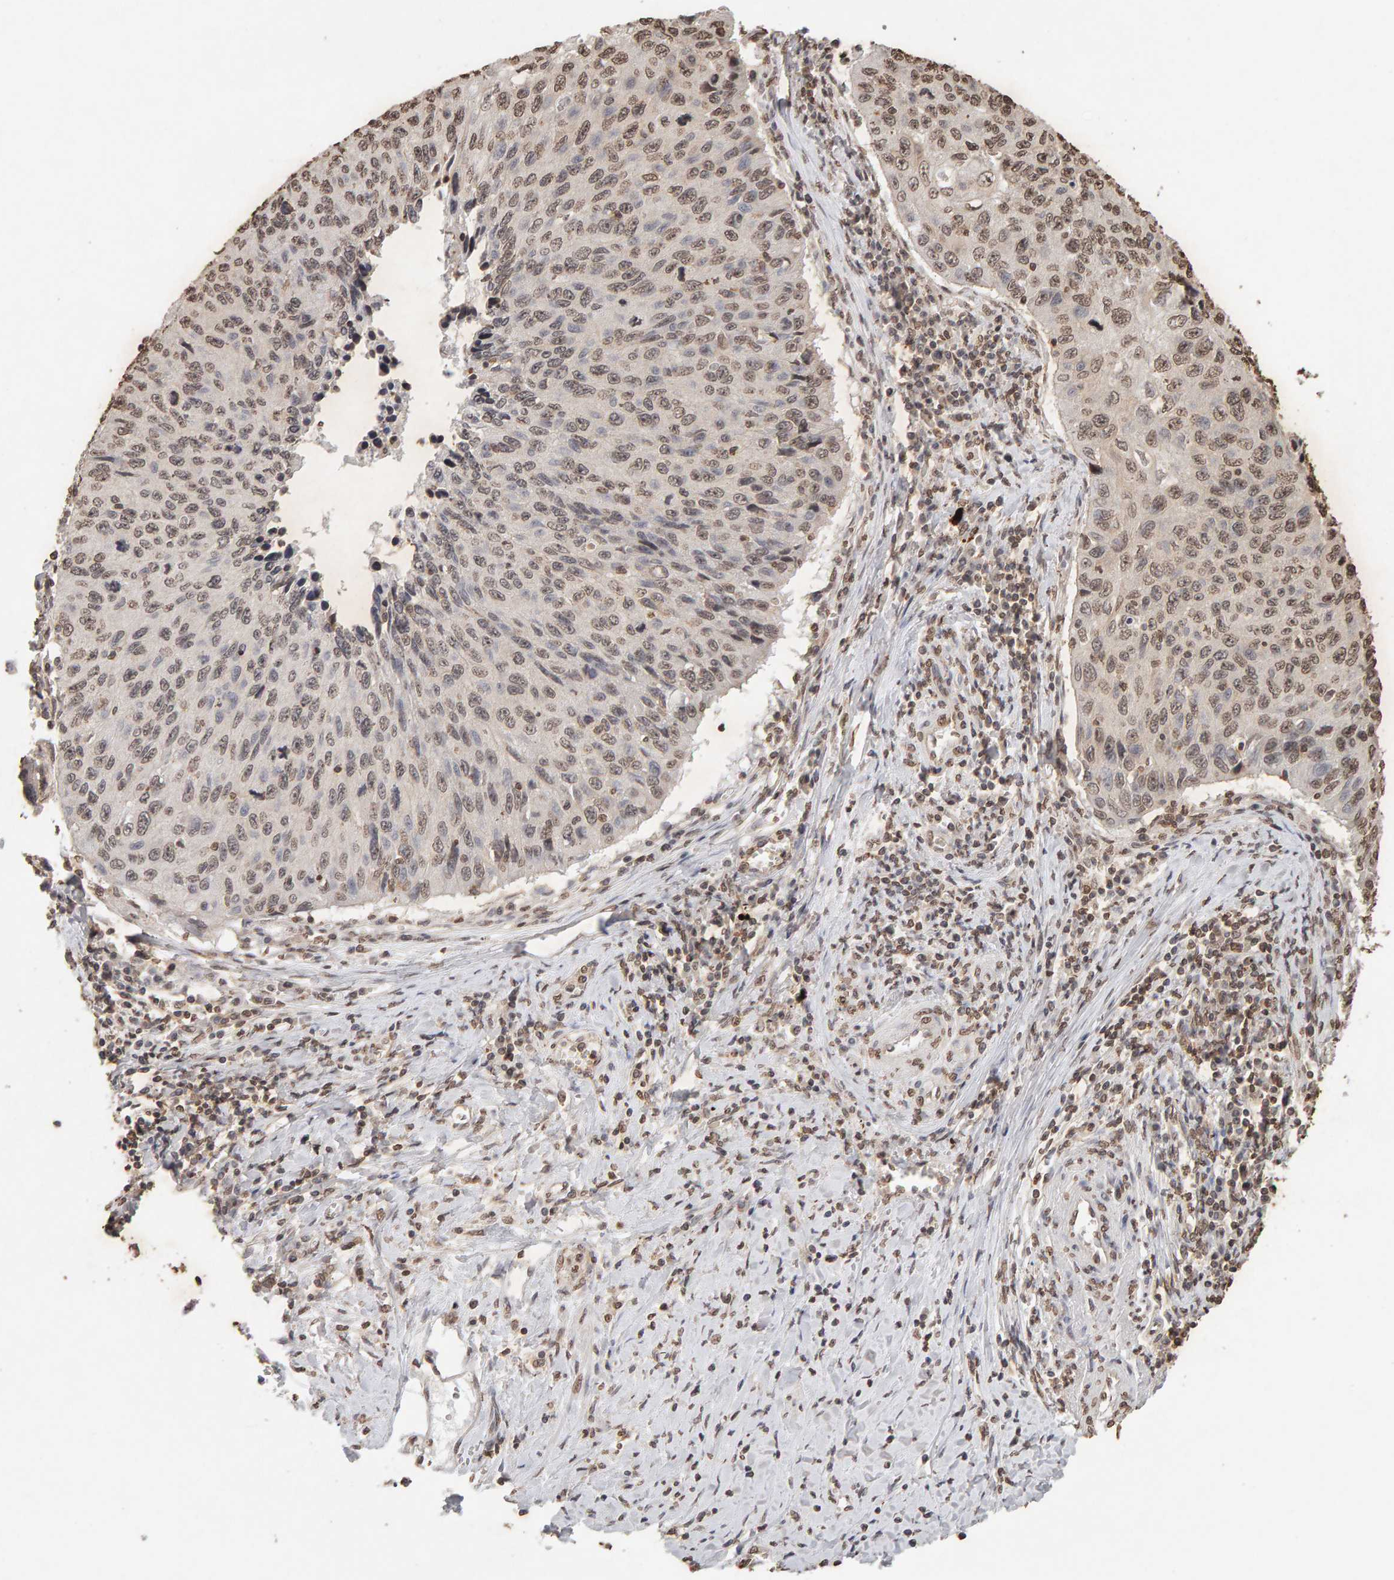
{"staining": {"intensity": "weak", "quantity": ">75%", "location": "nuclear"}, "tissue": "cervical cancer", "cell_type": "Tumor cells", "image_type": "cancer", "snomed": [{"axis": "morphology", "description": "Squamous cell carcinoma, NOS"}, {"axis": "topography", "description": "Cervix"}], "caption": "Cervical cancer (squamous cell carcinoma) tissue reveals weak nuclear staining in approximately >75% of tumor cells", "gene": "DNAJB5", "patient": {"sex": "female", "age": 53}}